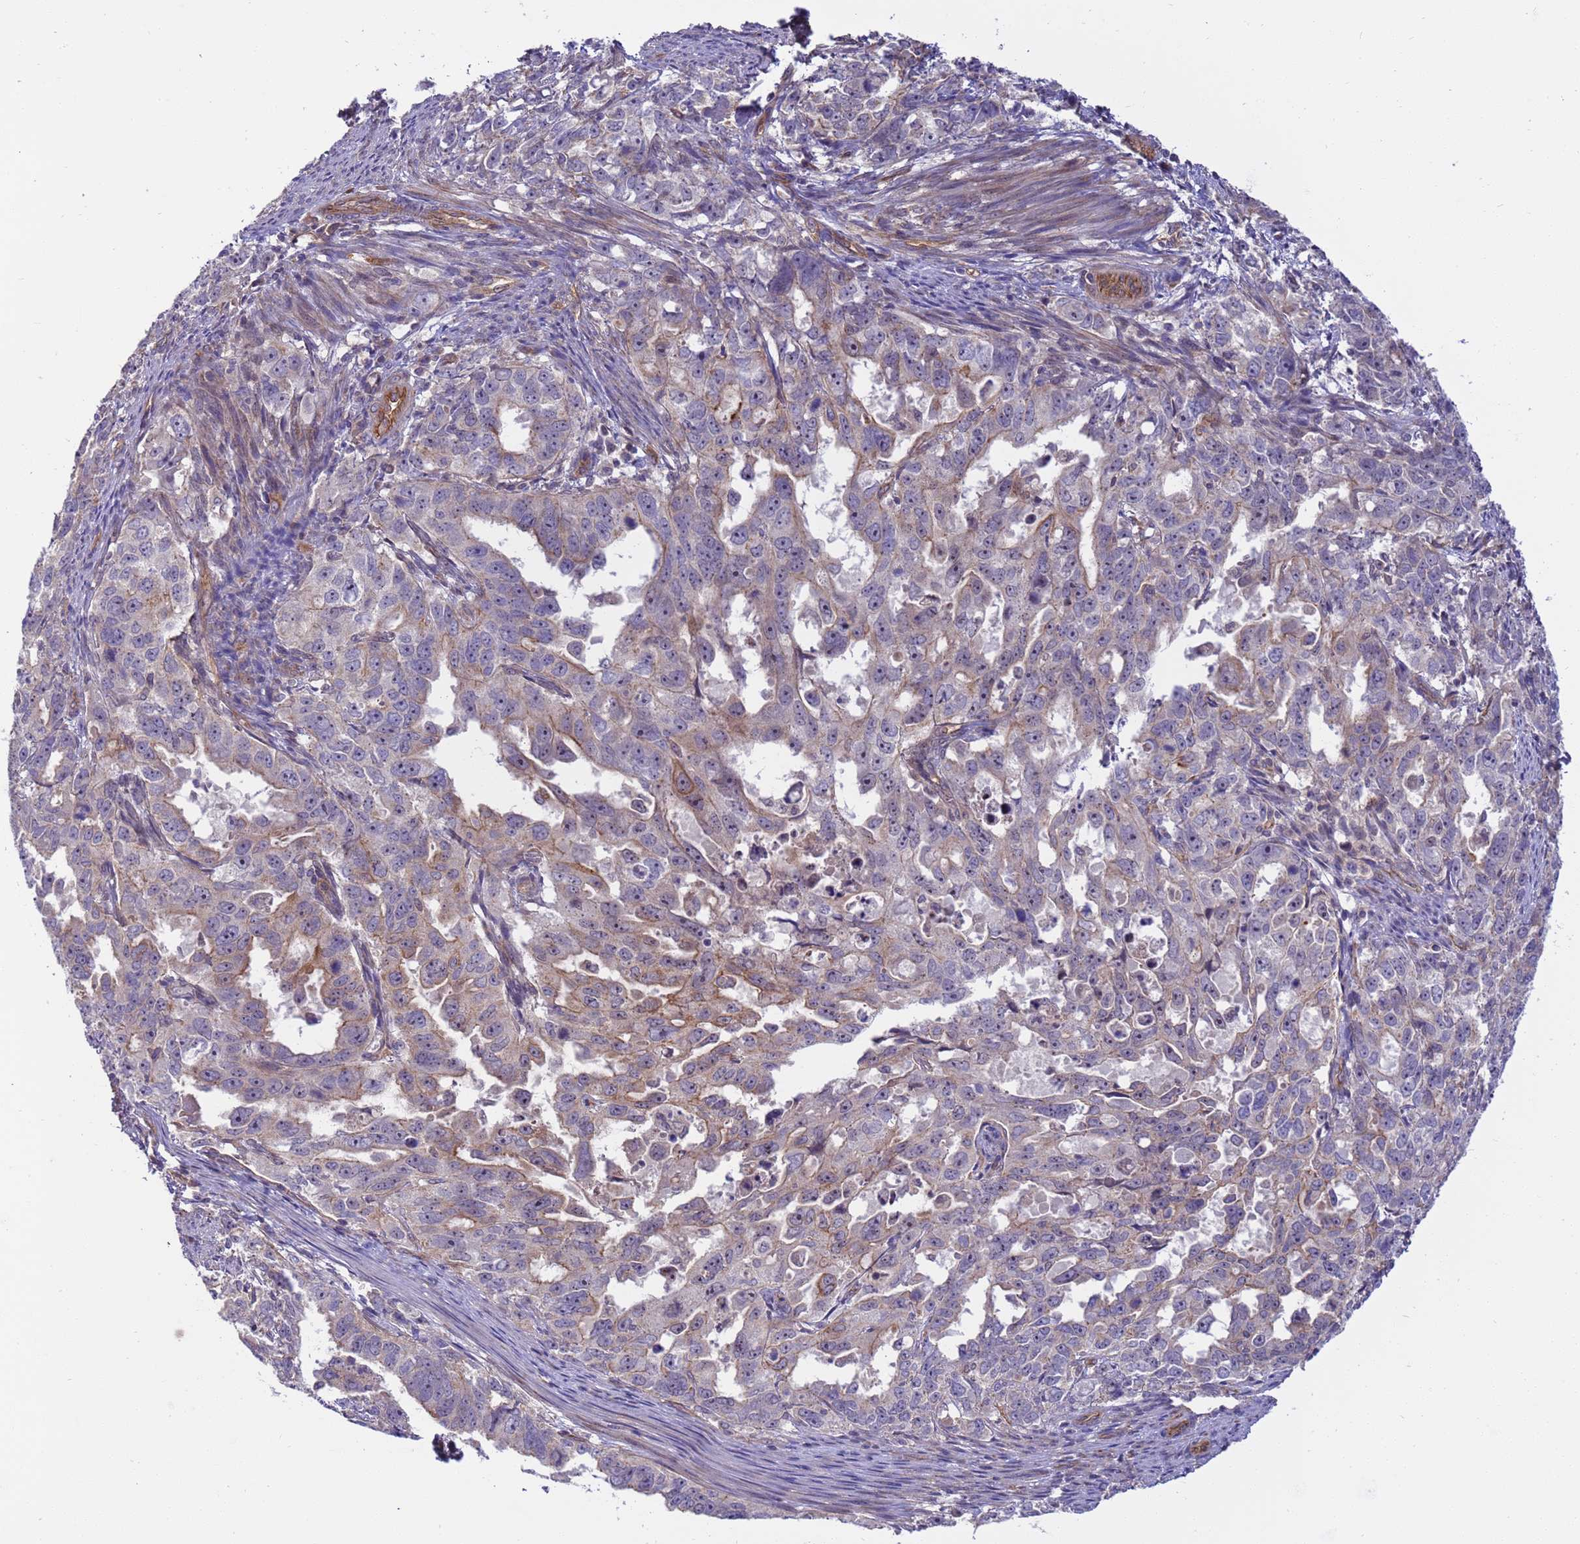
{"staining": {"intensity": "moderate", "quantity": "<25%", "location": "cytoplasmic/membranous"}, "tissue": "endometrial cancer", "cell_type": "Tumor cells", "image_type": "cancer", "snomed": [{"axis": "morphology", "description": "Adenocarcinoma, NOS"}, {"axis": "topography", "description": "Endometrium"}], "caption": "DAB immunohistochemical staining of endometrial cancer demonstrates moderate cytoplasmic/membranous protein positivity in approximately <25% of tumor cells. (DAB (3,3'-diaminobenzidine) IHC, brown staining for protein, blue staining for nuclei).", "gene": "SMCO3", "patient": {"sex": "female", "age": 65}}